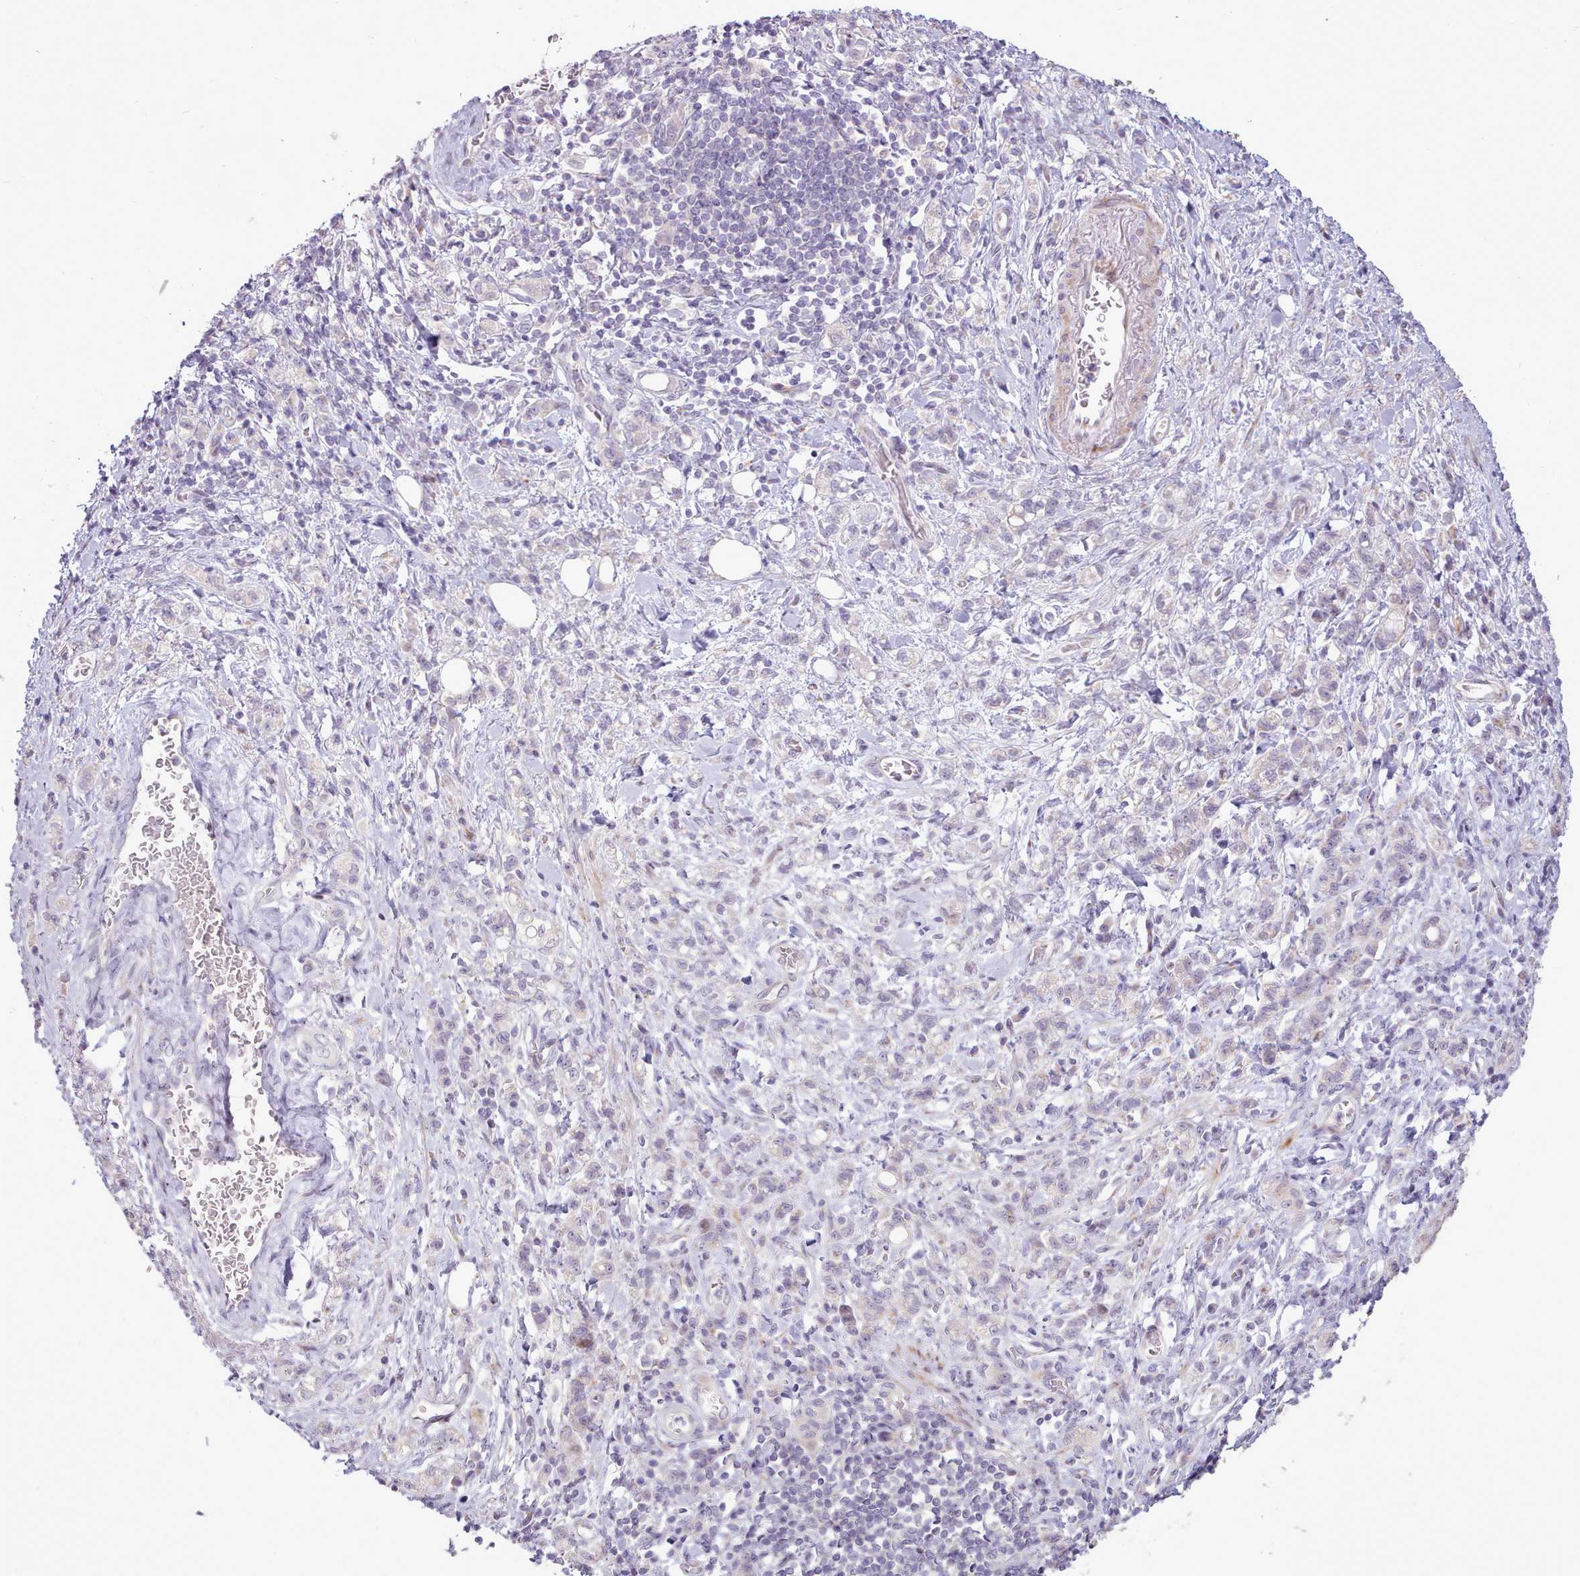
{"staining": {"intensity": "negative", "quantity": "none", "location": "none"}, "tissue": "stomach cancer", "cell_type": "Tumor cells", "image_type": "cancer", "snomed": [{"axis": "morphology", "description": "Adenocarcinoma, NOS"}, {"axis": "topography", "description": "Stomach"}], "caption": "IHC photomicrograph of human stomach cancer stained for a protein (brown), which shows no positivity in tumor cells.", "gene": "PPP3R2", "patient": {"sex": "male", "age": 77}}